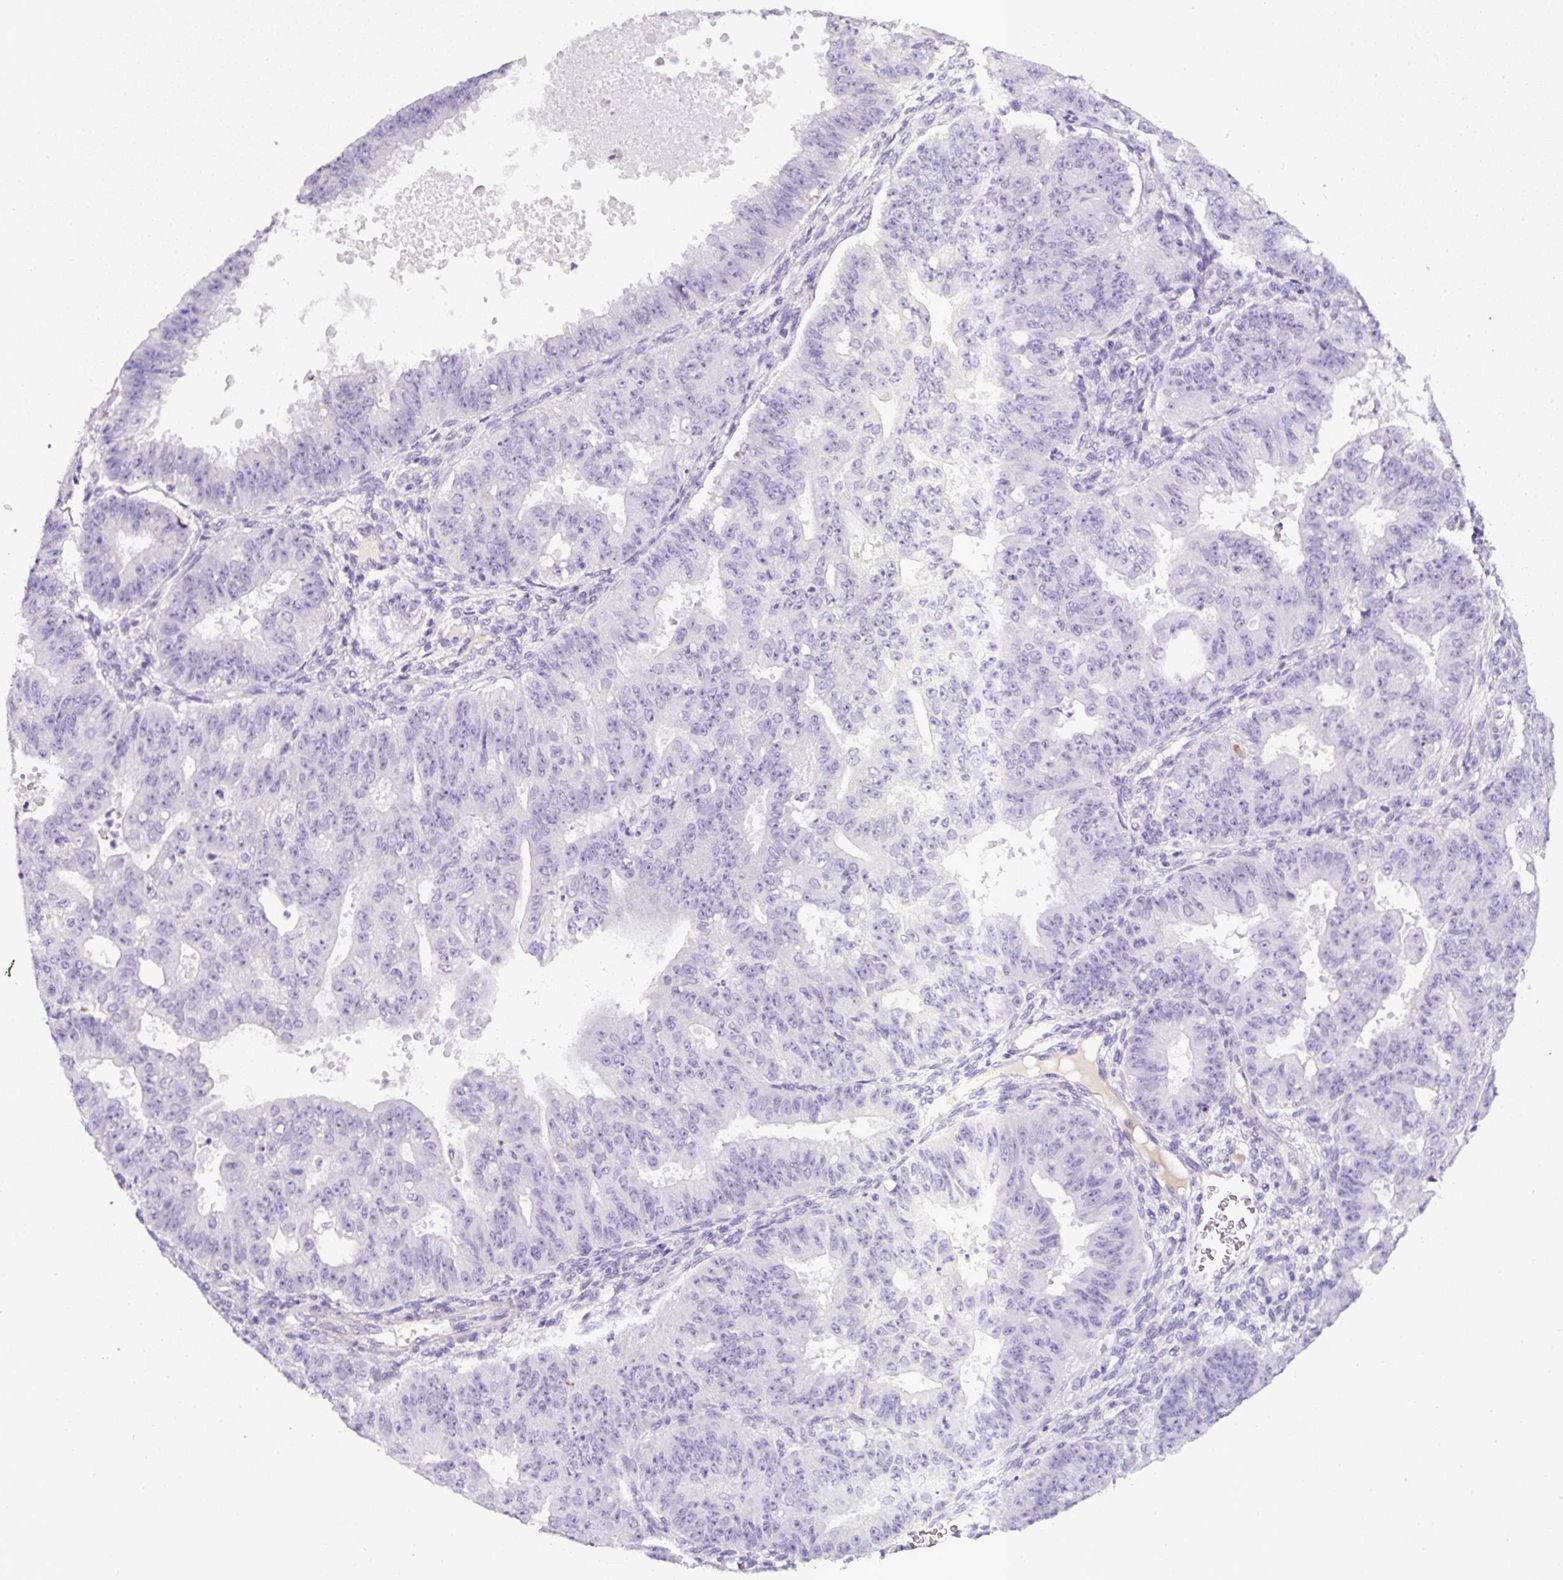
{"staining": {"intensity": "negative", "quantity": "none", "location": "none"}, "tissue": "ovarian cancer", "cell_type": "Tumor cells", "image_type": "cancer", "snomed": [{"axis": "morphology", "description": "Carcinoma, endometroid"}, {"axis": "topography", "description": "Appendix"}, {"axis": "topography", "description": "Ovary"}], "caption": "Protein analysis of ovarian endometroid carcinoma shows no significant staining in tumor cells.", "gene": "OR14A2", "patient": {"sex": "female", "age": 42}}